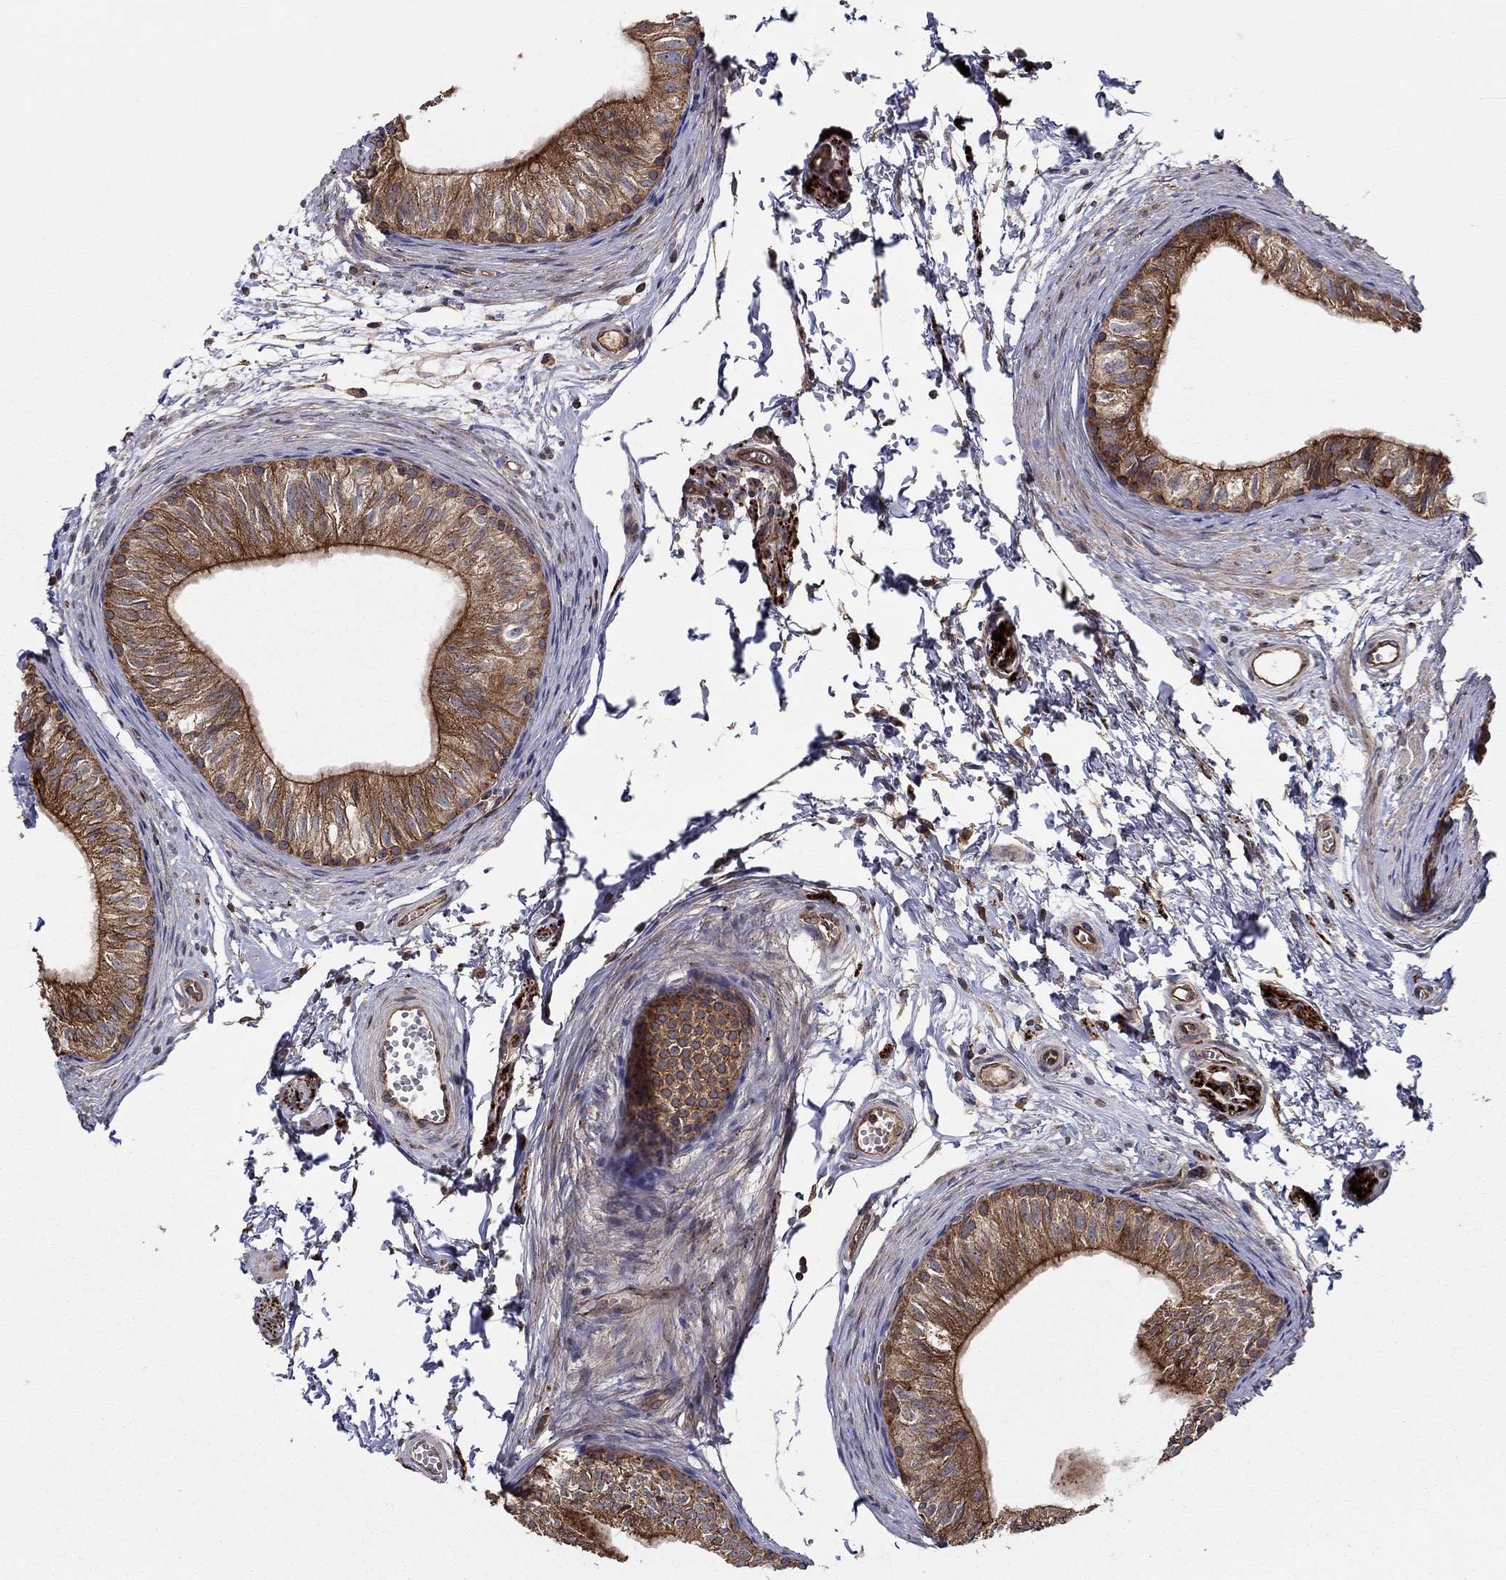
{"staining": {"intensity": "strong", "quantity": "25%-75%", "location": "cytoplasmic/membranous"}, "tissue": "epididymis", "cell_type": "Glandular cells", "image_type": "normal", "snomed": [{"axis": "morphology", "description": "Normal tissue, NOS"}, {"axis": "topography", "description": "Epididymis"}], "caption": "This micrograph reveals immunohistochemistry staining of normal human epididymis, with high strong cytoplasmic/membranous expression in approximately 25%-75% of glandular cells.", "gene": "BMERB1", "patient": {"sex": "male", "age": 22}}